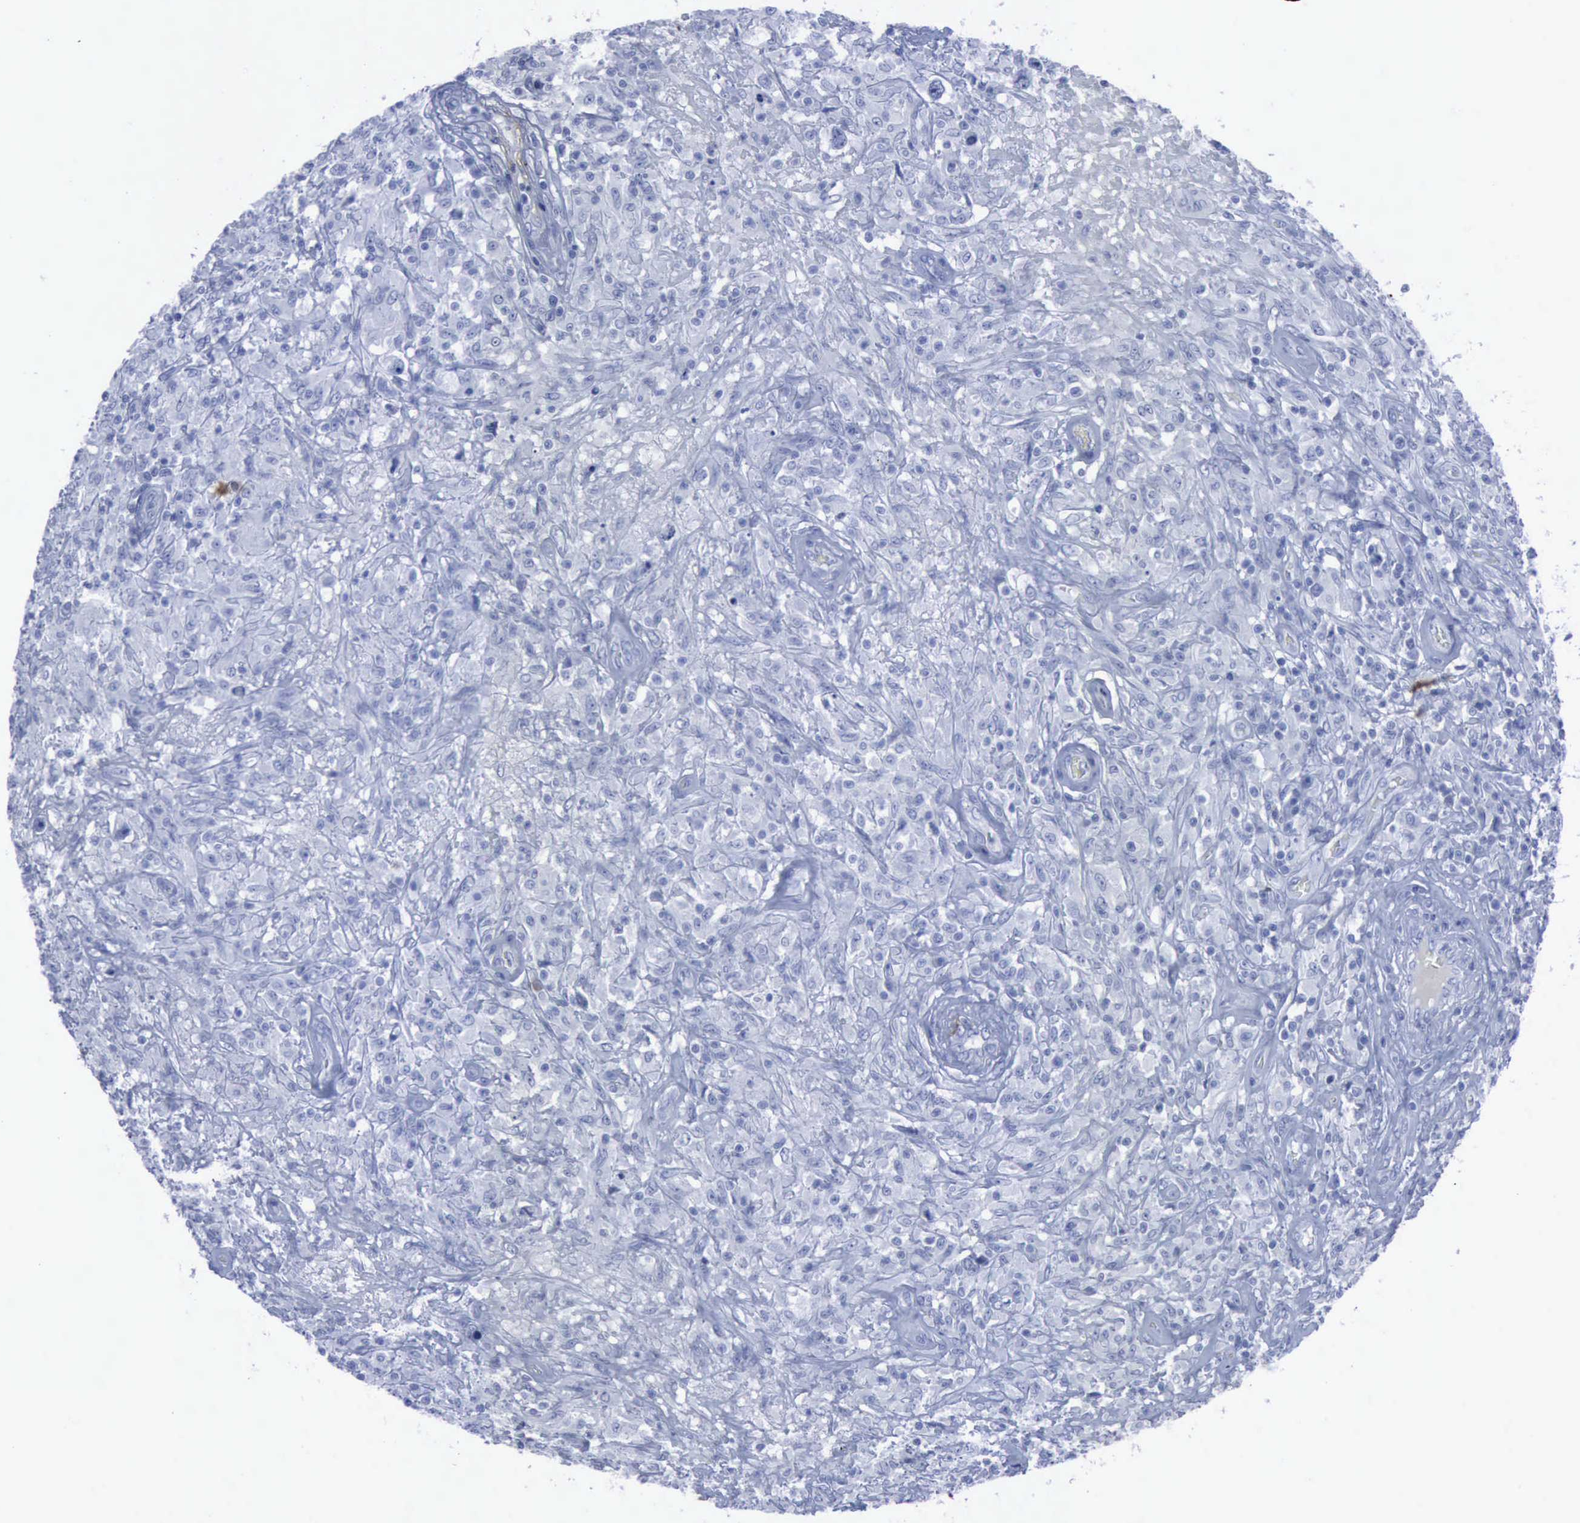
{"staining": {"intensity": "negative", "quantity": "none", "location": "none"}, "tissue": "testis cancer", "cell_type": "Tumor cells", "image_type": "cancer", "snomed": [{"axis": "morphology", "description": "Seminoma, NOS"}, {"axis": "topography", "description": "Testis"}], "caption": "The micrograph shows no significant staining in tumor cells of testis seminoma. (DAB (3,3'-diaminobenzidine) IHC visualized using brightfield microscopy, high magnification).", "gene": "NGFR", "patient": {"sex": "male", "age": 34}}